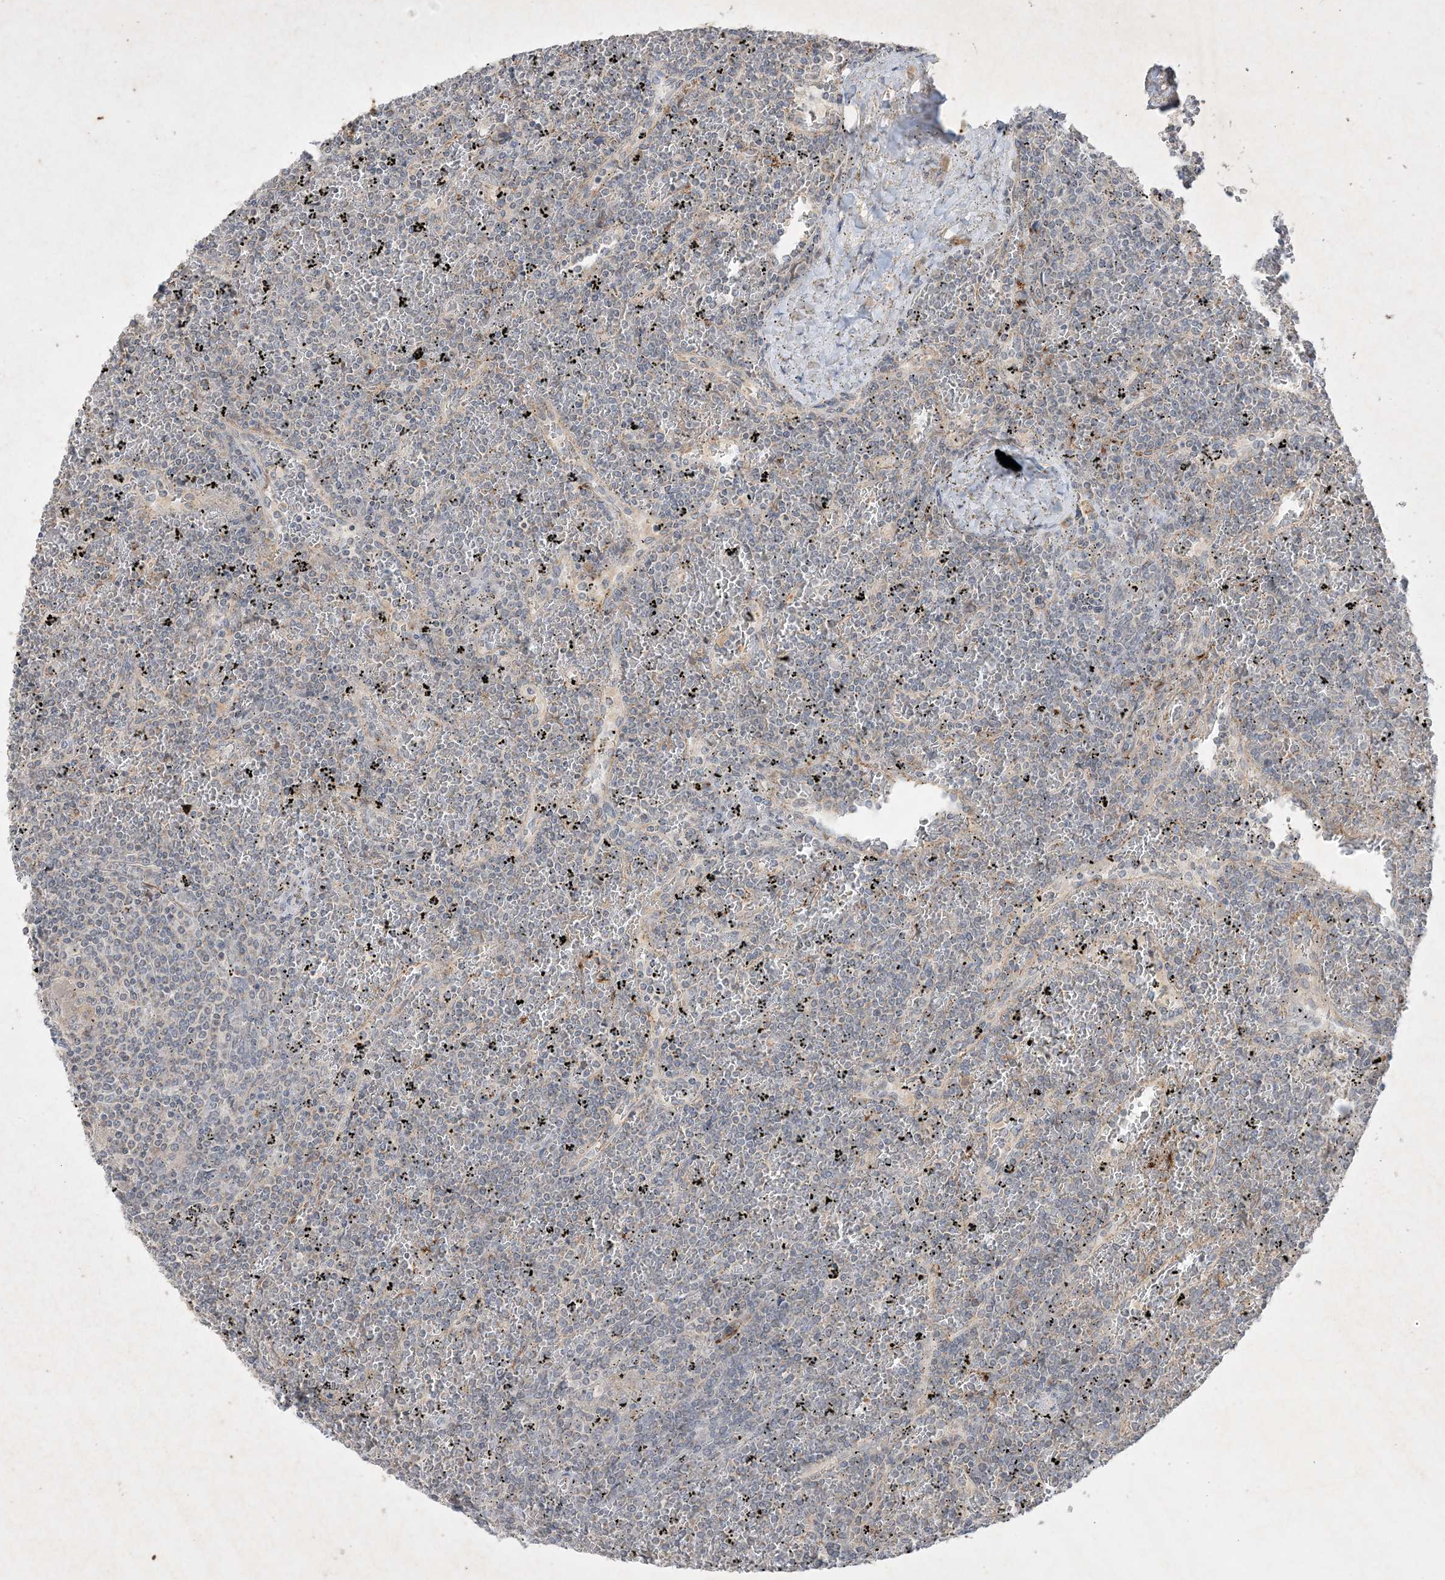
{"staining": {"intensity": "negative", "quantity": "none", "location": "none"}, "tissue": "lymphoma", "cell_type": "Tumor cells", "image_type": "cancer", "snomed": [{"axis": "morphology", "description": "Malignant lymphoma, non-Hodgkin's type, Low grade"}, {"axis": "topography", "description": "Spleen"}], "caption": "The image displays no staining of tumor cells in lymphoma.", "gene": "PRSS36", "patient": {"sex": "female", "age": 19}}